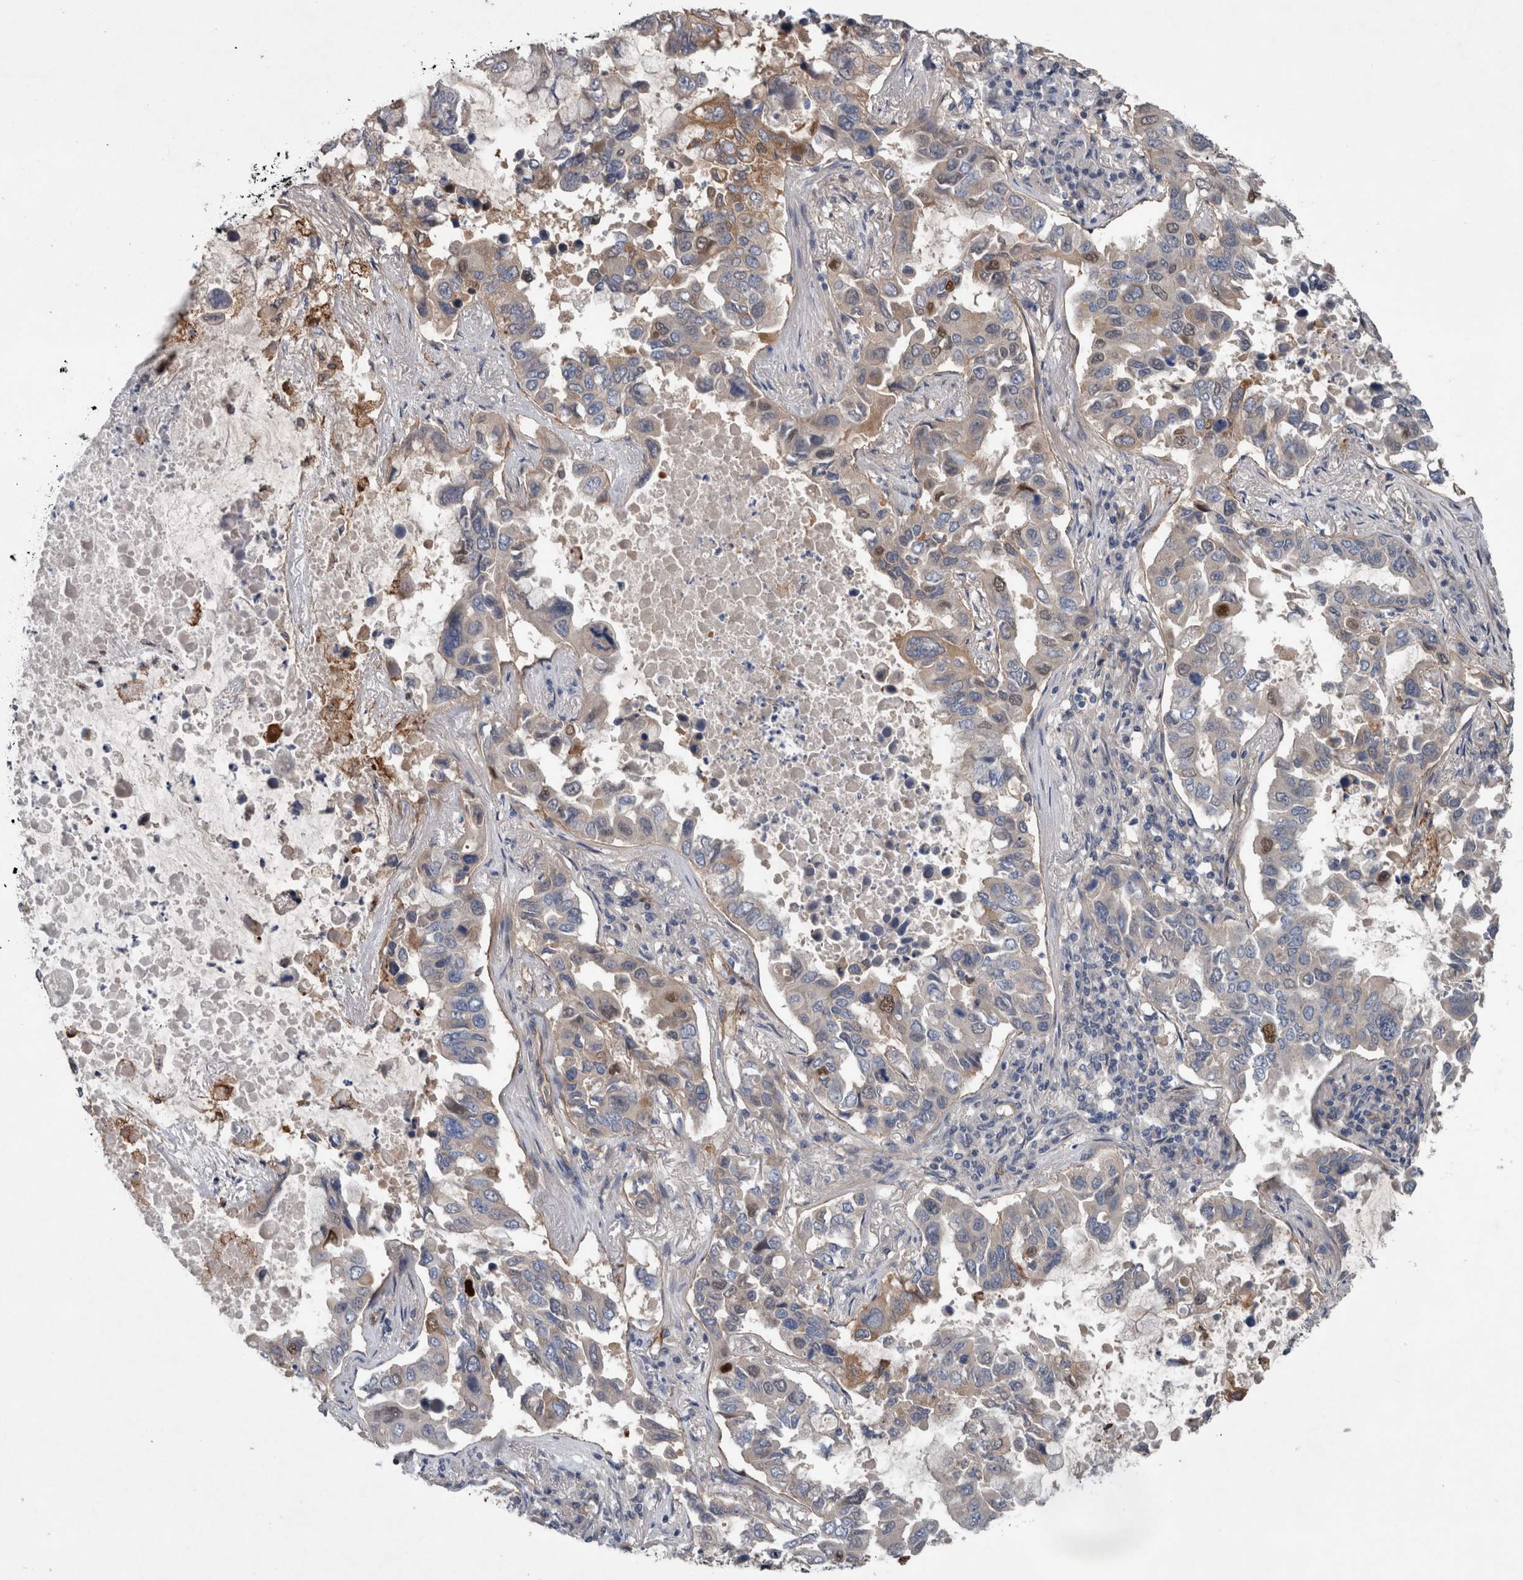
{"staining": {"intensity": "moderate", "quantity": "<25%", "location": "cytoplasmic/membranous"}, "tissue": "lung cancer", "cell_type": "Tumor cells", "image_type": "cancer", "snomed": [{"axis": "morphology", "description": "Adenocarcinoma, NOS"}, {"axis": "topography", "description": "Lung"}], "caption": "Immunohistochemistry staining of lung cancer (adenocarcinoma), which displays low levels of moderate cytoplasmic/membranous positivity in about <25% of tumor cells indicating moderate cytoplasmic/membranous protein staining. The staining was performed using DAB (brown) for protein detection and nuclei were counterstained in hematoxylin (blue).", "gene": "BCAM", "patient": {"sex": "male", "age": 64}}